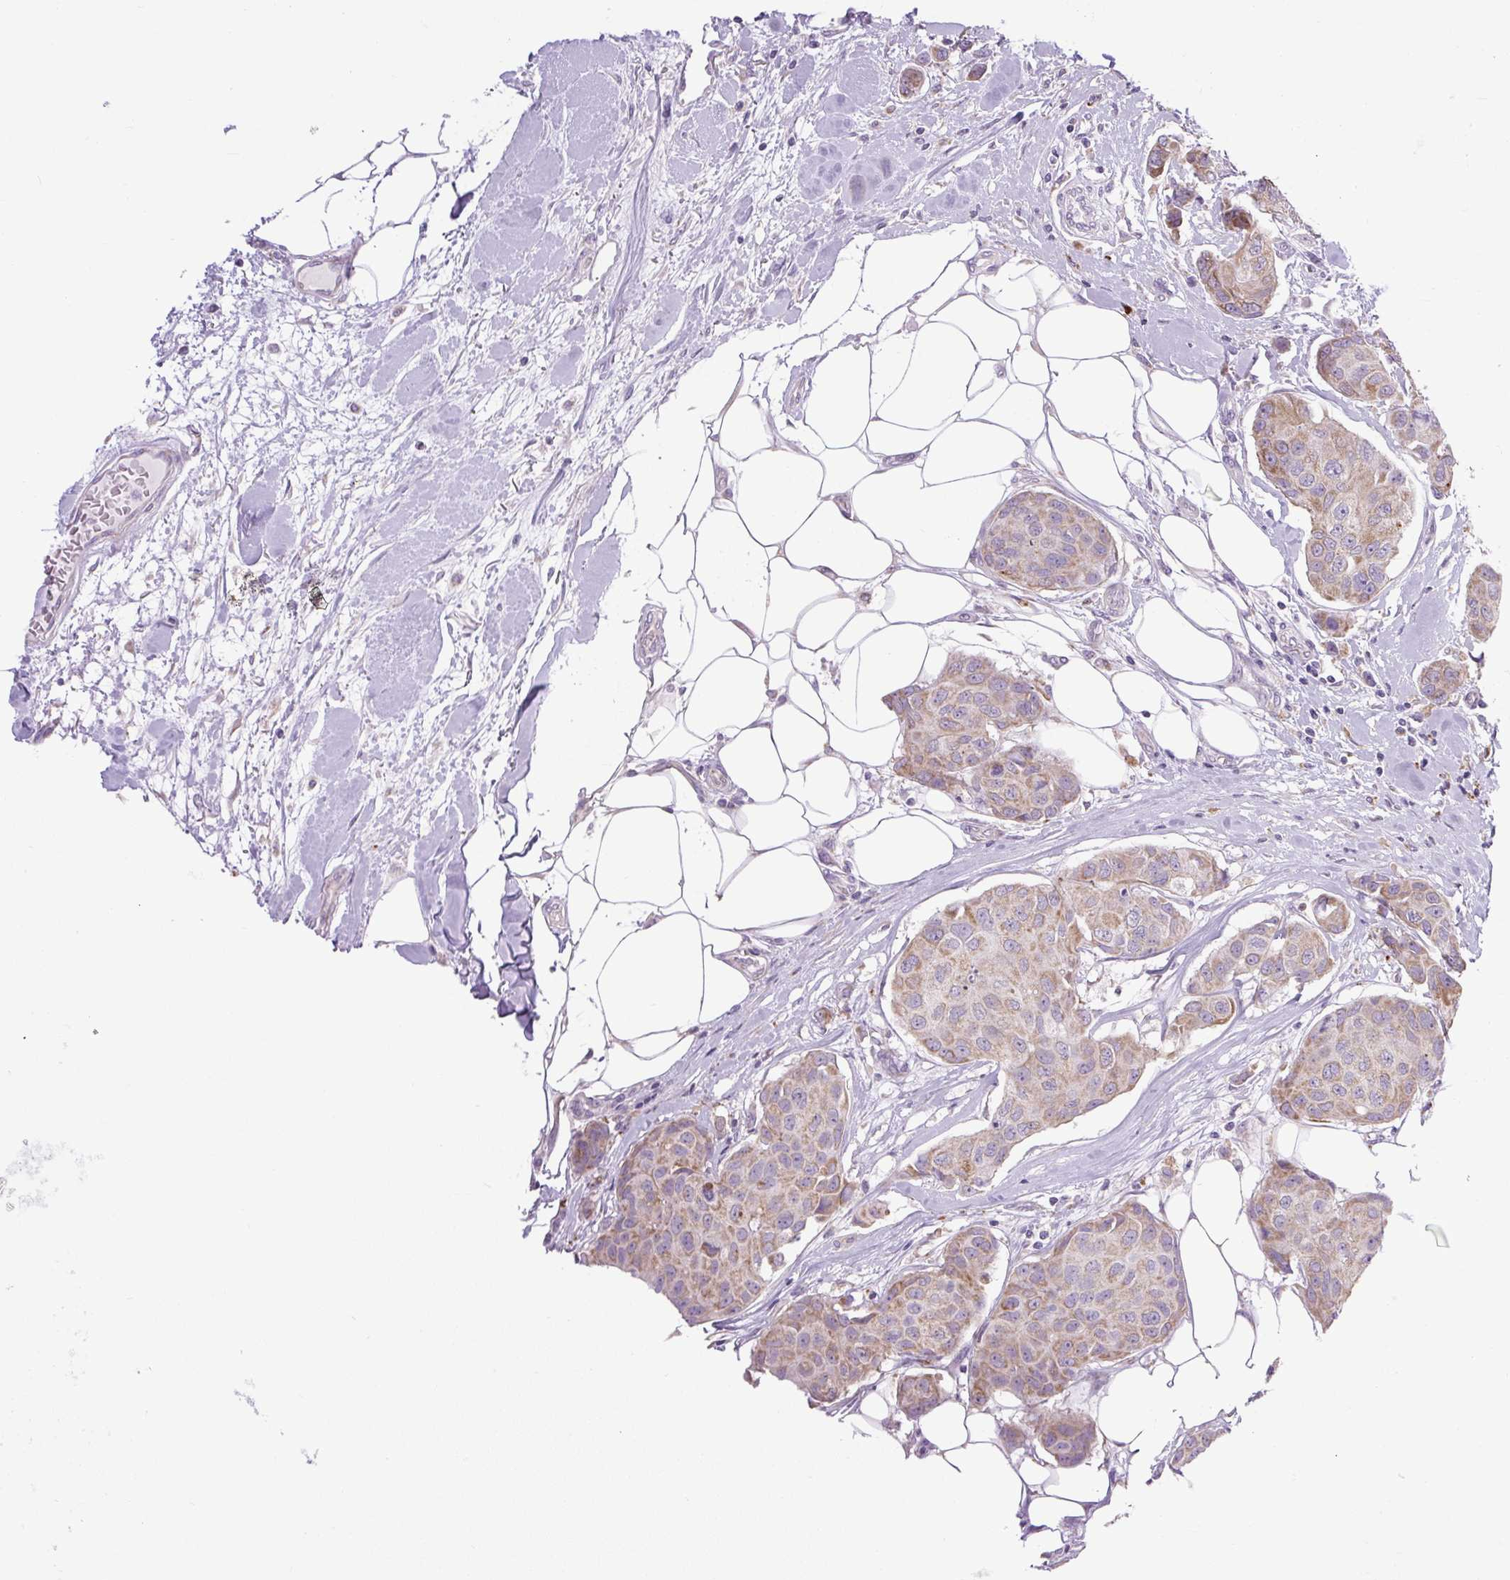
{"staining": {"intensity": "weak", "quantity": ">75%", "location": "cytoplasmic/membranous"}, "tissue": "breast cancer", "cell_type": "Tumor cells", "image_type": "cancer", "snomed": [{"axis": "morphology", "description": "Duct carcinoma"}, {"axis": "topography", "description": "Breast"}, {"axis": "topography", "description": "Lymph node"}], "caption": "IHC of breast cancer (intraductal carcinoma) reveals low levels of weak cytoplasmic/membranous positivity in approximately >75% of tumor cells. The staining is performed using DAB brown chromogen to label protein expression. The nuclei are counter-stained blue using hematoxylin.", "gene": "RNASE10", "patient": {"sex": "female", "age": 80}}